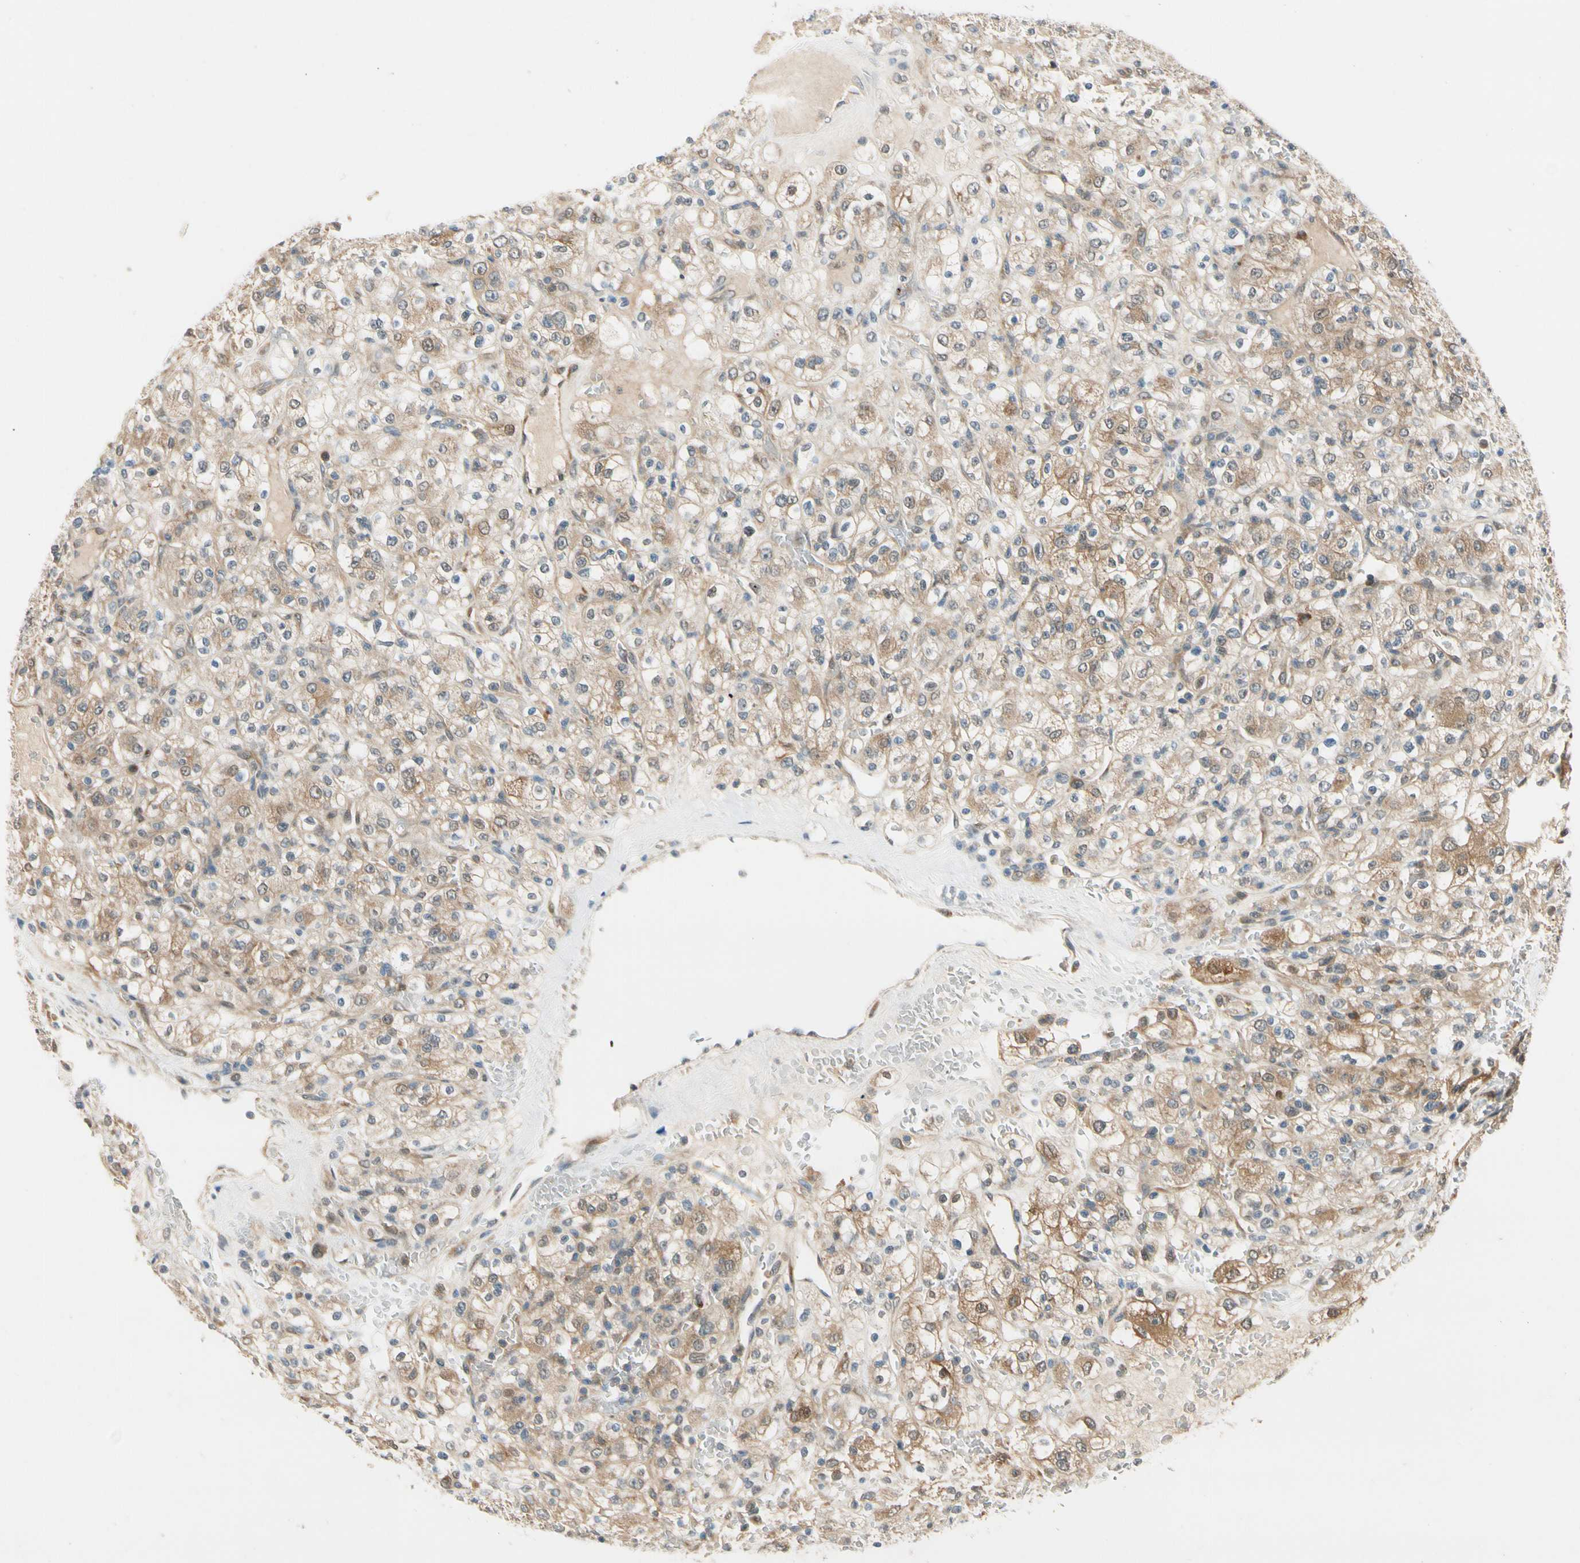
{"staining": {"intensity": "moderate", "quantity": ">75%", "location": "cytoplasmic/membranous"}, "tissue": "renal cancer", "cell_type": "Tumor cells", "image_type": "cancer", "snomed": [{"axis": "morphology", "description": "Normal tissue, NOS"}, {"axis": "morphology", "description": "Adenocarcinoma, NOS"}, {"axis": "topography", "description": "Kidney"}], "caption": "Renal cancer (adenocarcinoma) stained with a protein marker exhibits moderate staining in tumor cells.", "gene": "WIPI1", "patient": {"sex": "female", "age": 72}}